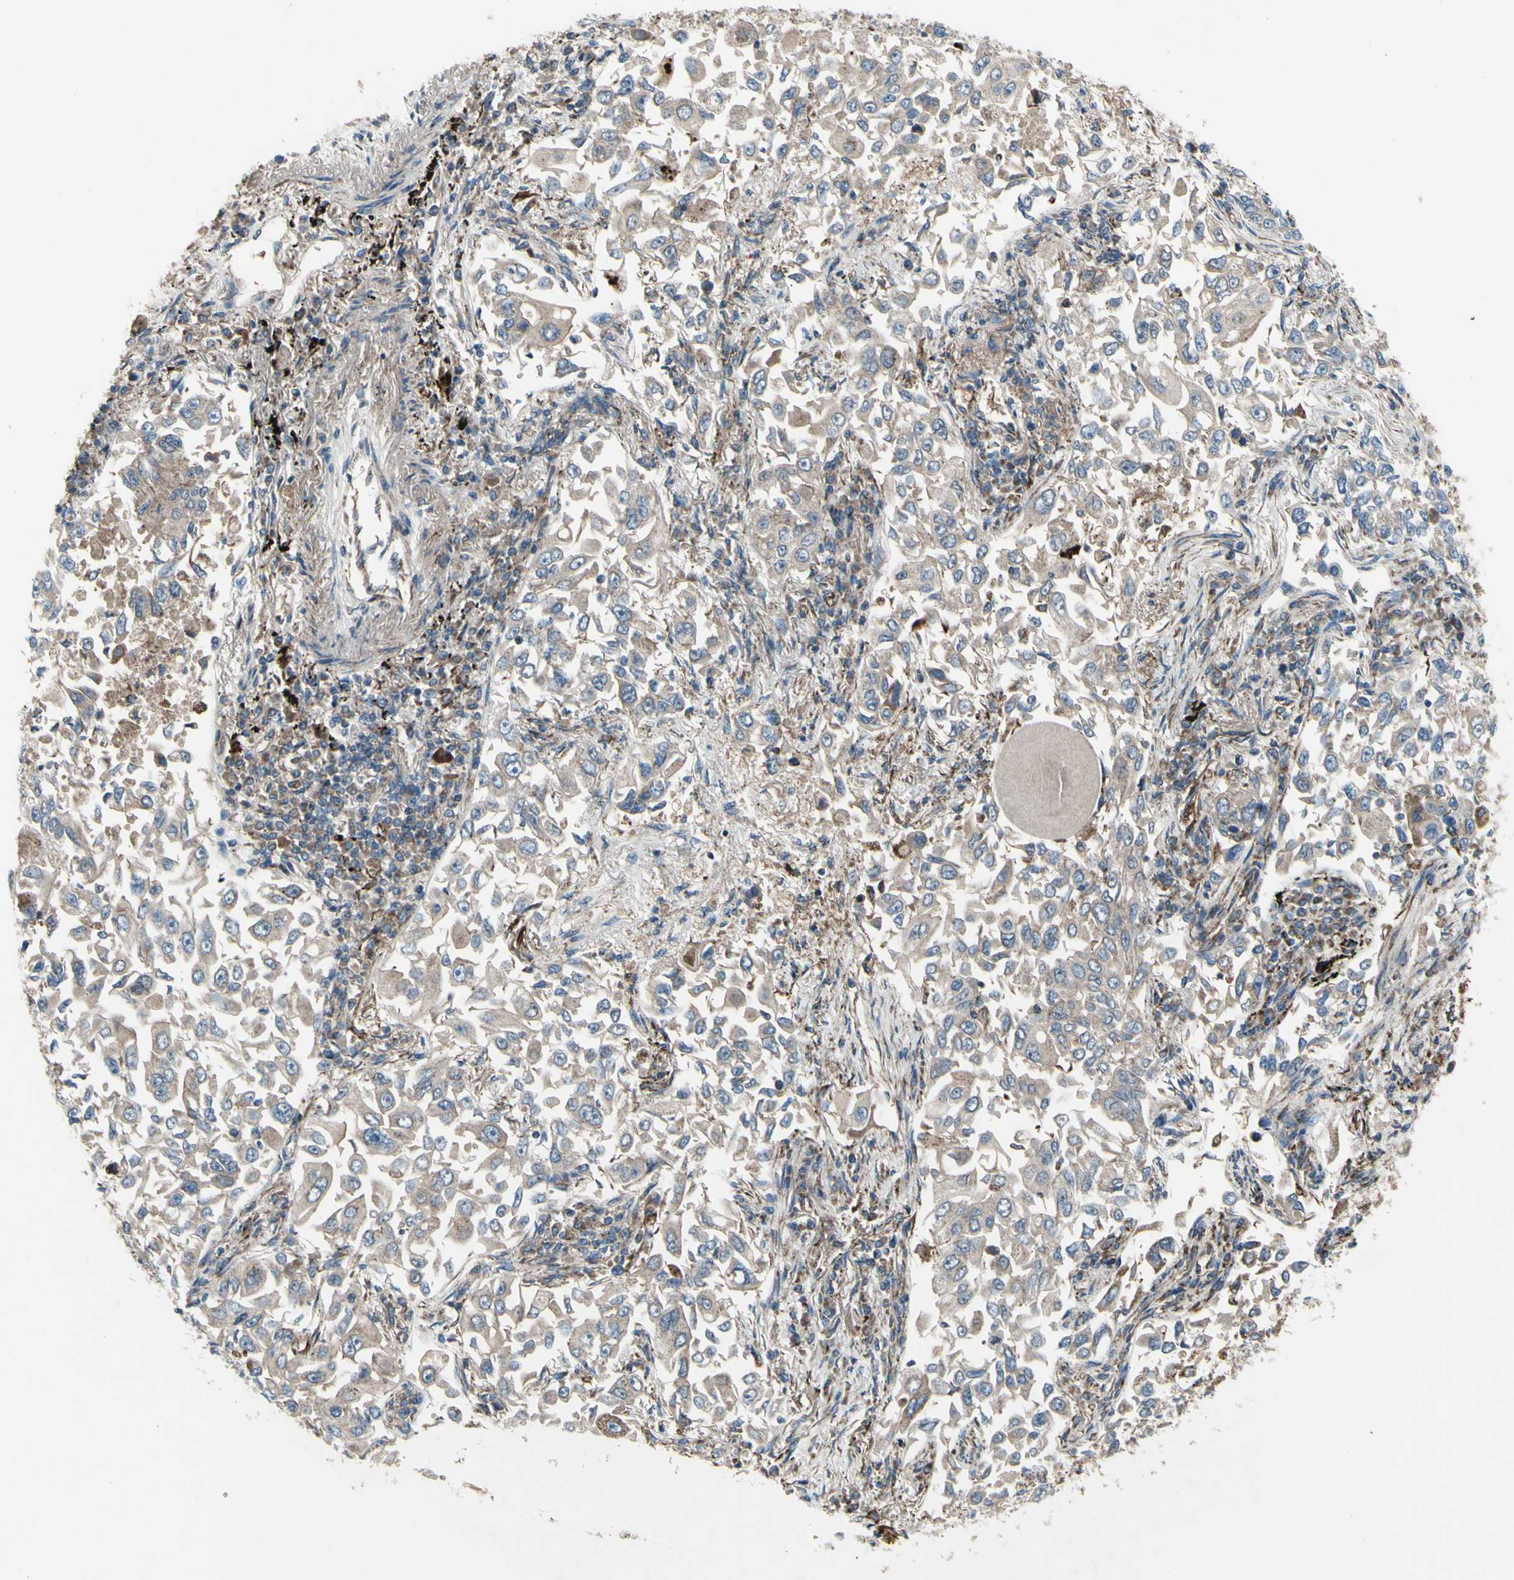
{"staining": {"intensity": "weak", "quantity": ">75%", "location": "cytoplasmic/membranous"}, "tissue": "lung cancer", "cell_type": "Tumor cells", "image_type": "cancer", "snomed": [{"axis": "morphology", "description": "Adenocarcinoma, NOS"}, {"axis": "topography", "description": "Lung"}], "caption": "Immunohistochemical staining of lung cancer reveals low levels of weak cytoplasmic/membranous staining in approximately >75% of tumor cells. (Brightfield microscopy of DAB IHC at high magnification).", "gene": "EMC7", "patient": {"sex": "male", "age": 84}}